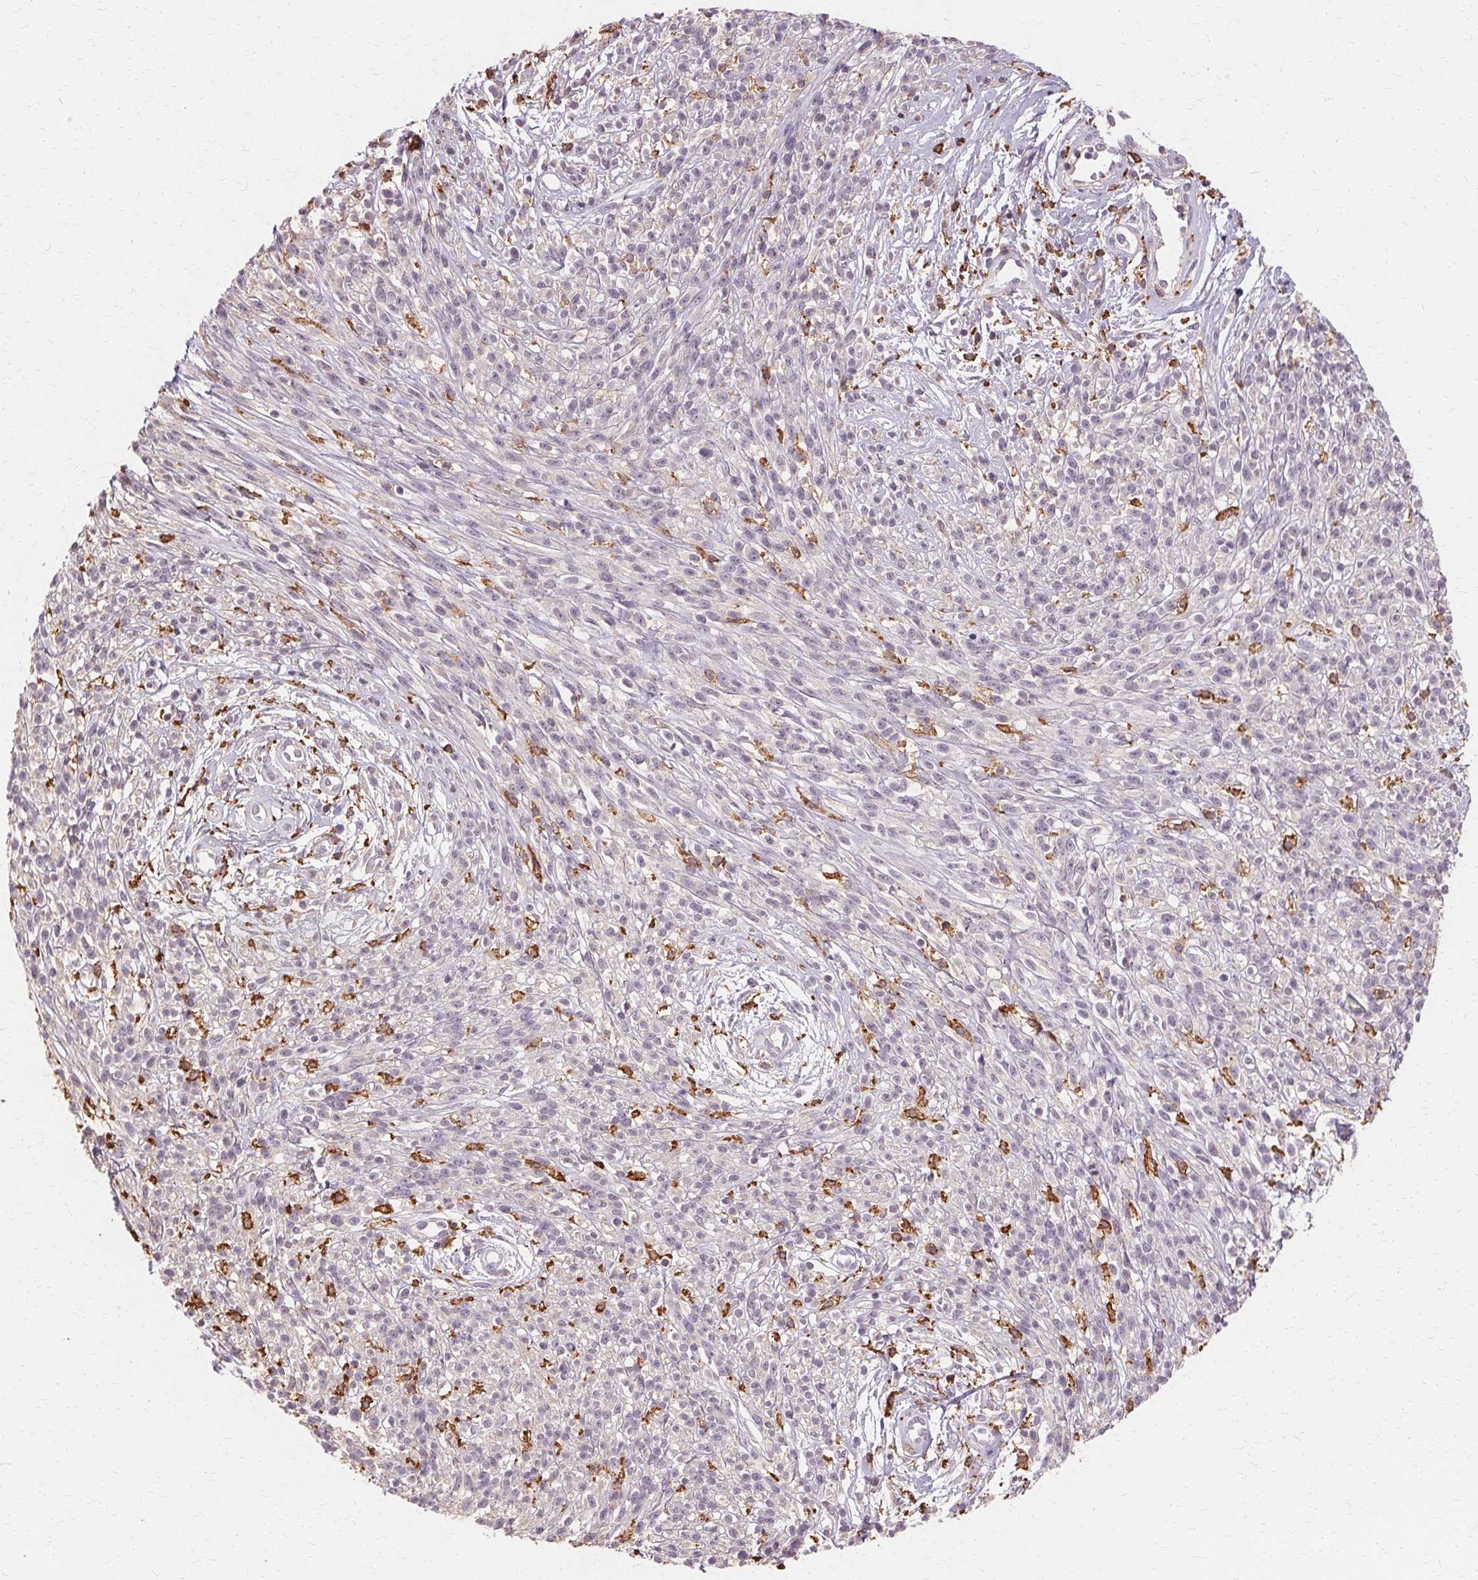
{"staining": {"intensity": "negative", "quantity": "none", "location": "none"}, "tissue": "melanoma", "cell_type": "Tumor cells", "image_type": "cancer", "snomed": [{"axis": "morphology", "description": "Malignant melanoma, NOS"}, {"axis": "topography", "description": "Skin"}, {"axis": "topography", "description": "Skin of trunk"}], "caption": "This is an immunohistochemistry (IHC) histopathology image of malignant melanoma. There is no expression in tumor cells.", "gene": "IFNGR1", "patient": {"sex": "male", "age": 74}}